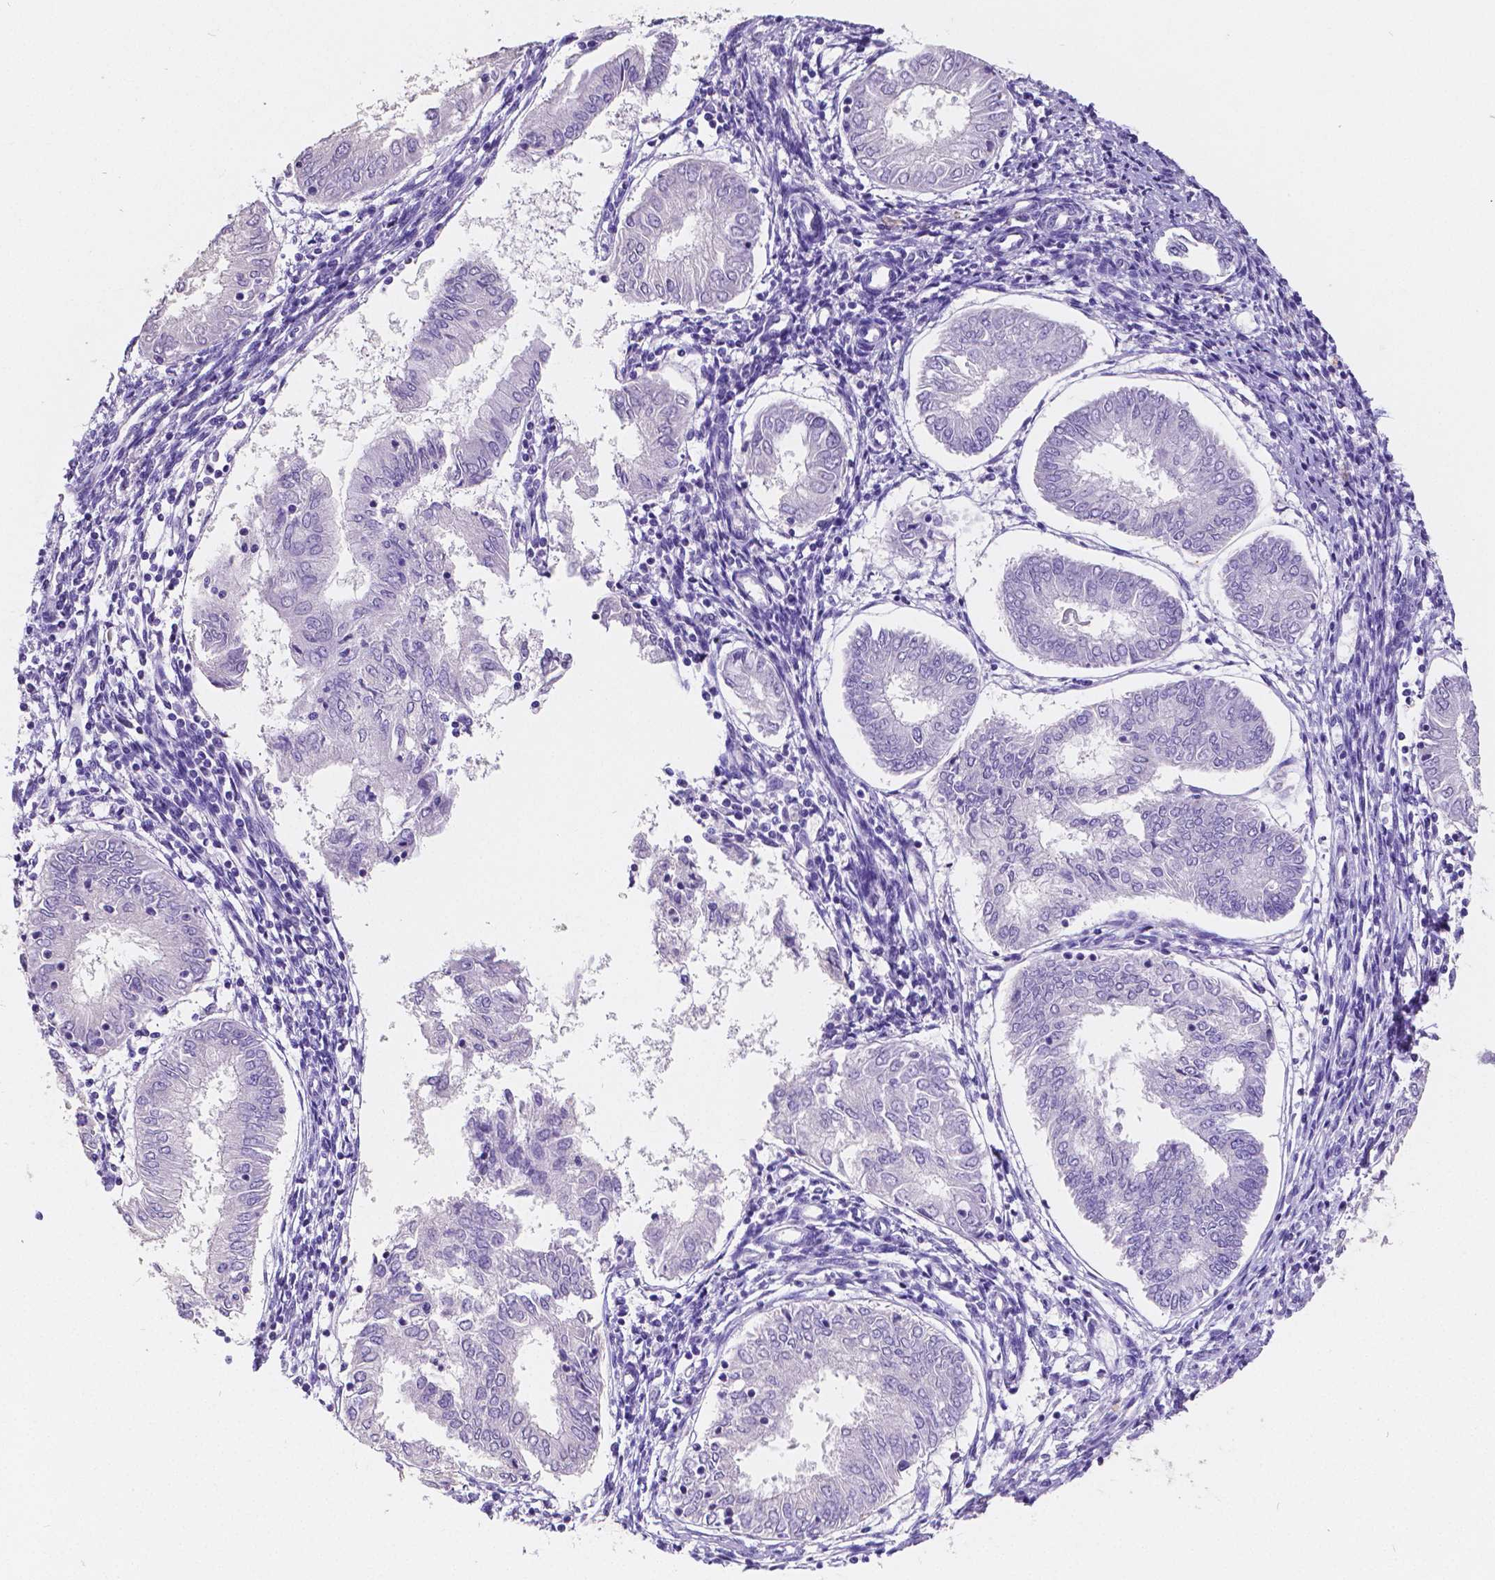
{"staining": {"intensity": "negative", "quantity": "none", "location": "none"}, "tissue": "endometrial cancer", "cell_type": "Tumor cells", "image_type": "cancer", "snomed": [{"axis": "morphology", "description": "Adenocarcinoma, NOS"}, {"axis": "topography", "description": "Endometrium"}], "caption": "The immunohistochemistry image has no significant positivity in tumor cells of endometrial cancer (adenocarcinoma) tissue. (DAB (3,3'-diaminobenzidine) immunohistochemistry with hematoxylin counter stain).", "gene": "SATB2", "patient": {"sex": "female", "age": 68}}